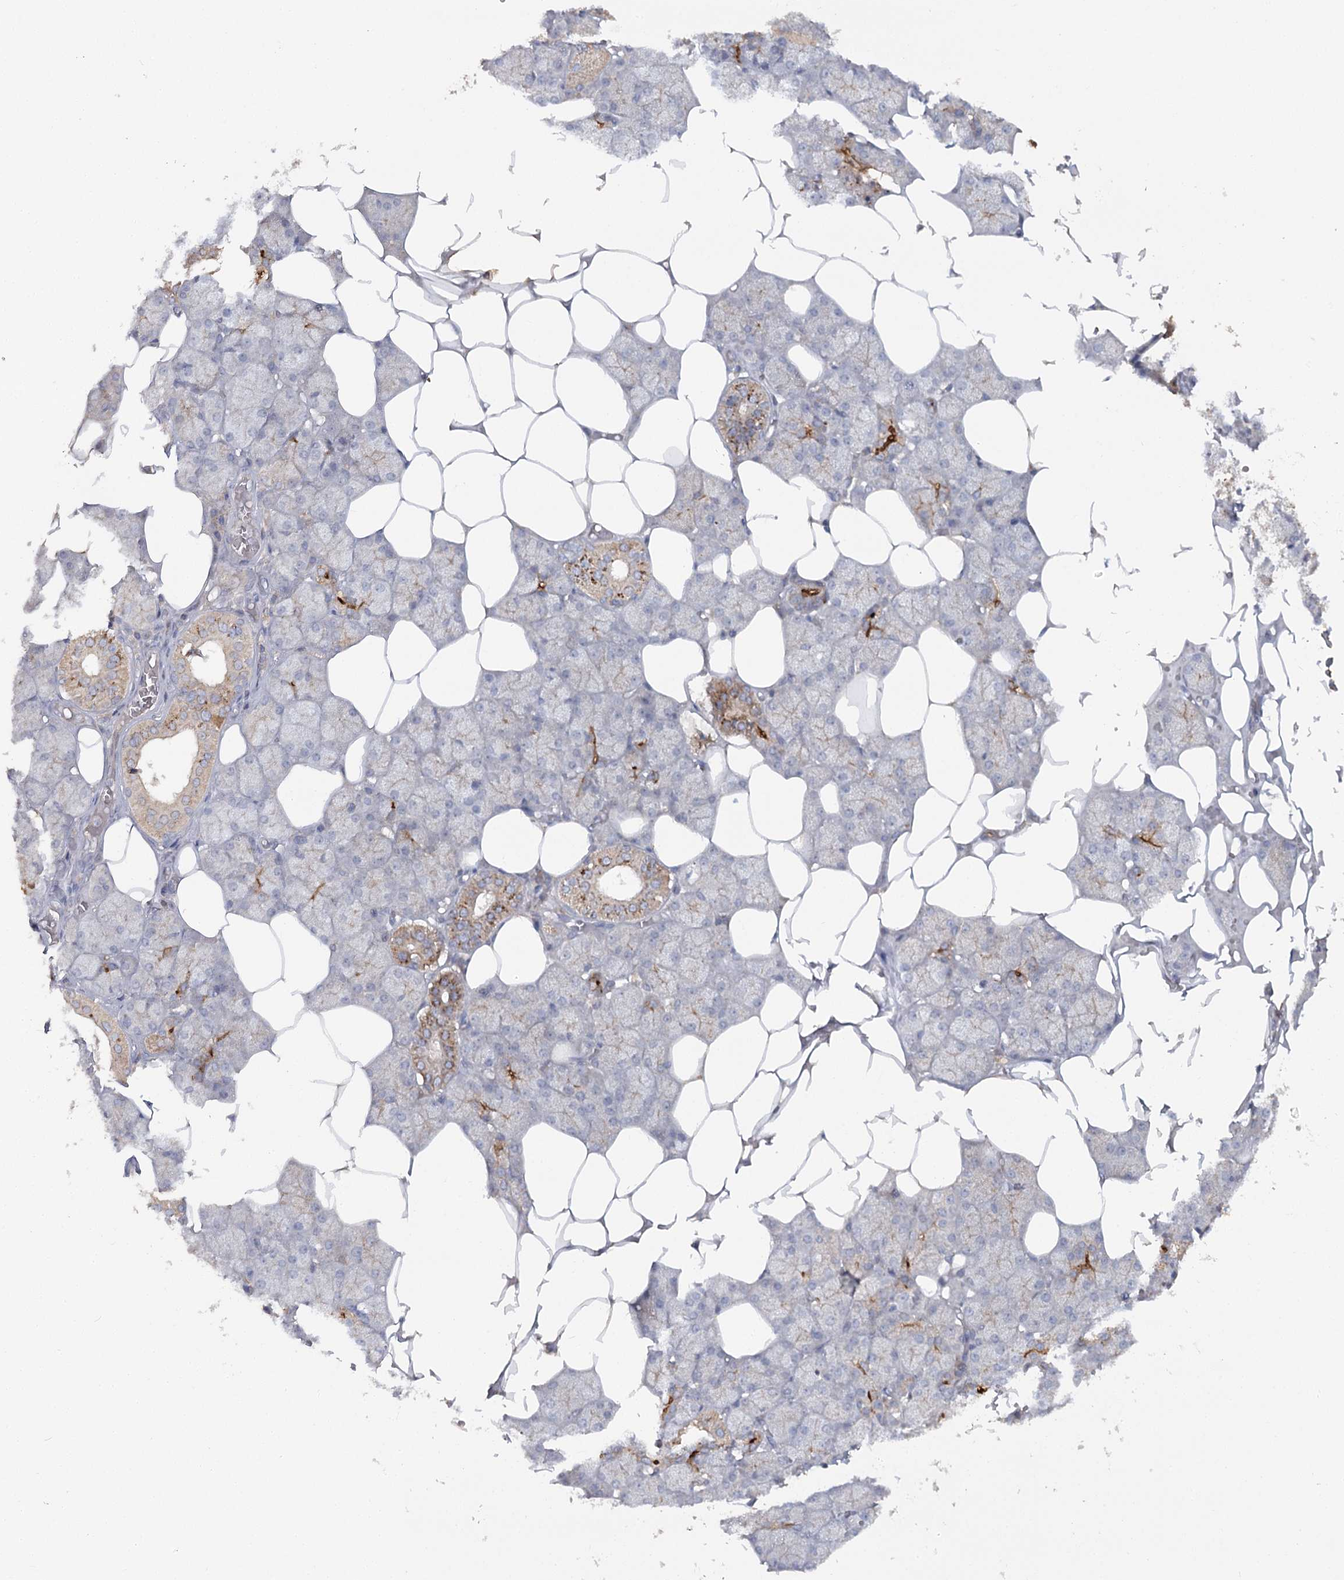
{"staining": {"intensity": "moderate", "quantity": "<25%", "location": "cytoplasmic/membranous"}, "tissue": "salivary gland", "cell_type": "Glandular cells", "image_type": "normal", "snomed": [{"axis": "morphology", "description": "Normal tissue, NOS"}, {"axis": "topography", "description": "Salivary gland"}], "caption": "Protein expression analysis of benign salivary gland demonstrates moderate cytoplasmic/membranous staining in approximately <25% of glandular cells. (Brightfield microscopy of DAB IHC at high magnification).", "gene": "ANGPTL5", "patient": {"sex": "male", "age": 62}}